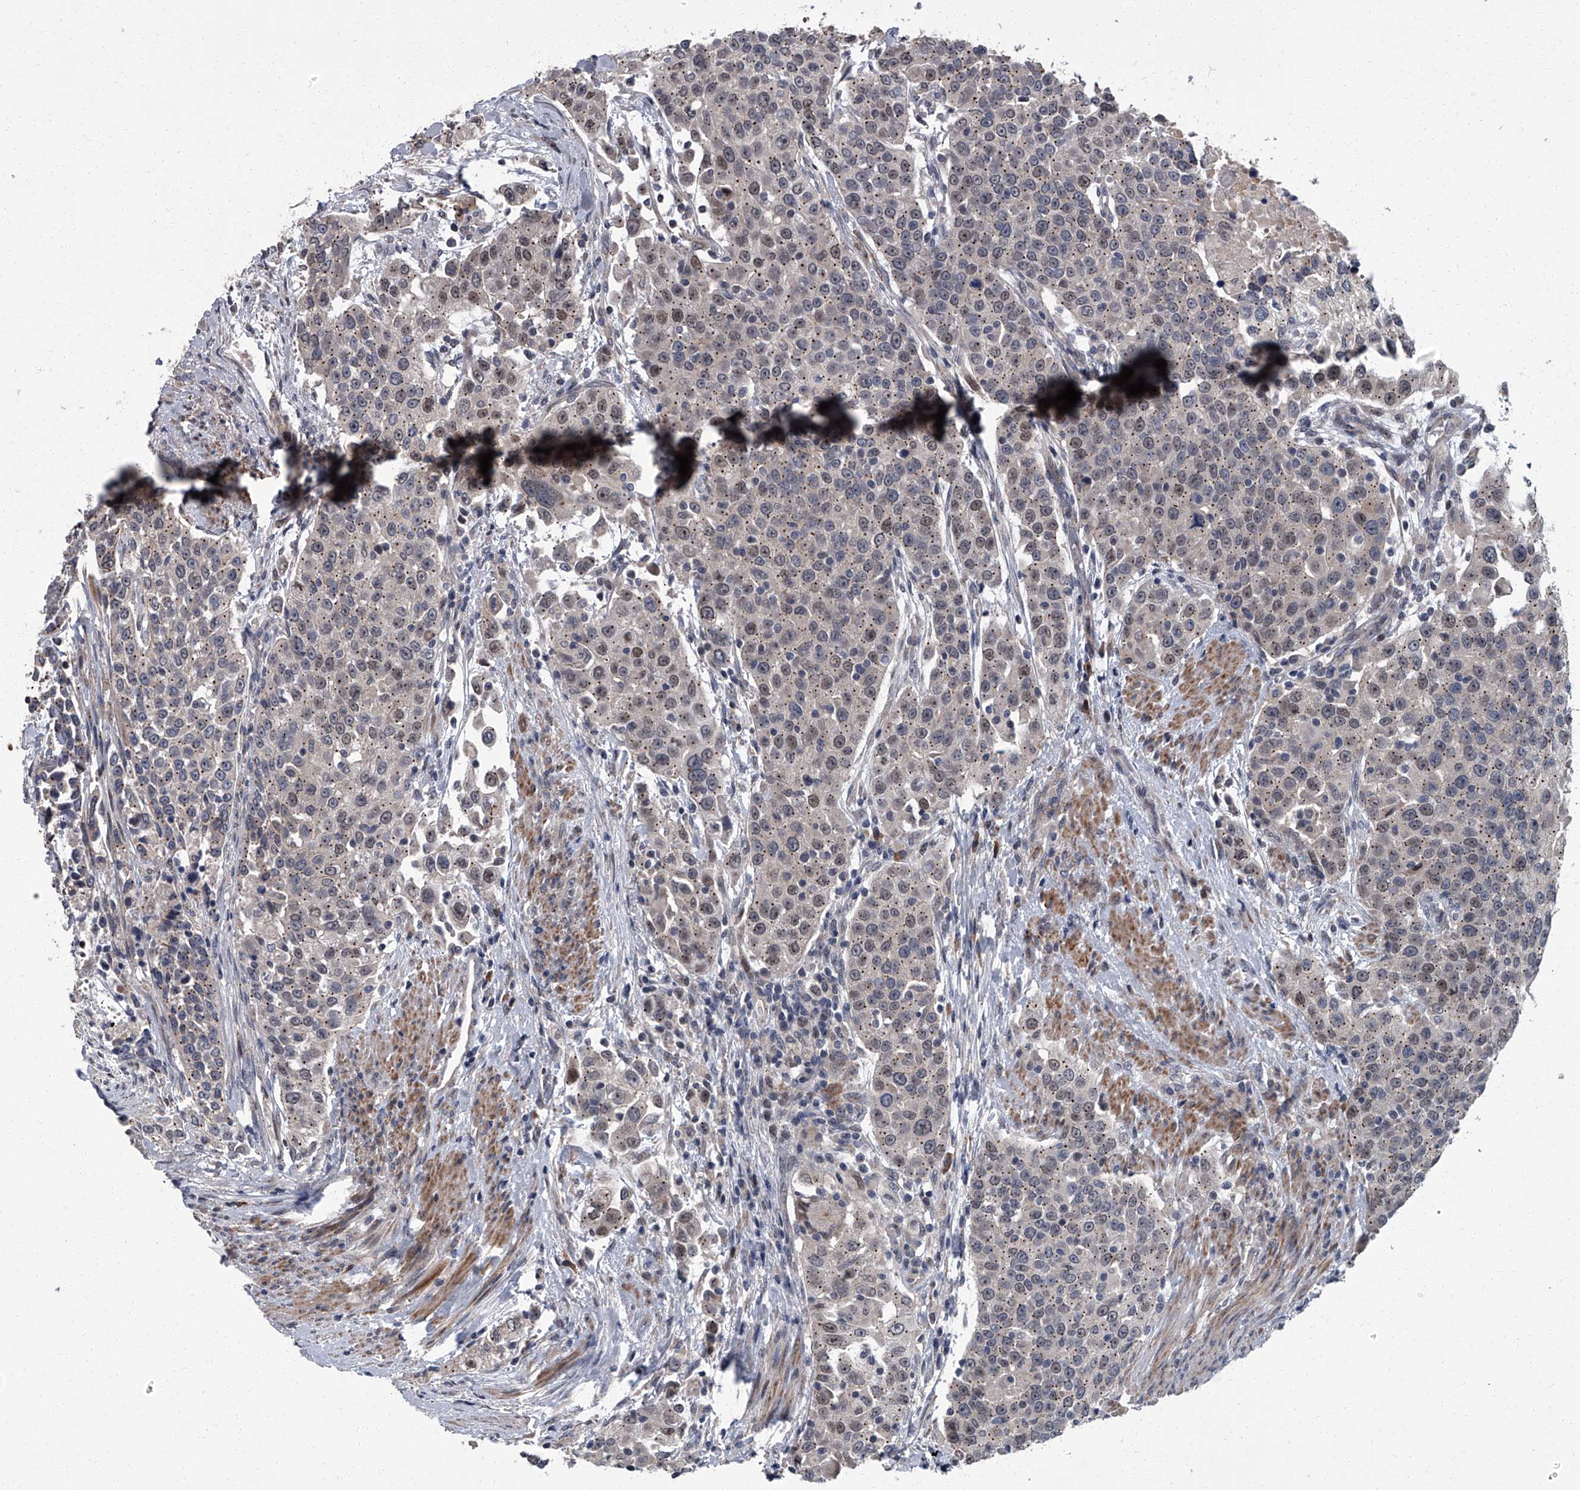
{"staining": {"intensity": "weak", "quantity": "25%-75%", "location": "cytoplasmic/membranous,nuclear"}, "tissue": "urothelial cancer", "cell_type": "Tumor cells", "image_type": "cancer", "snomed": [{"axis": "morphology", "description": "Urothelial carcinoma, High grade"}, {"axis": "topography", "description": "Urinary bladder"}], "caption": "A brown stain shows weak cytoplasmic/membranous and nuclear expression of a protein in human high-grade urothelial carcinoma tumor cells.", "gene": "ZNF274", "patient": {"sex": "female", "age": 80}}